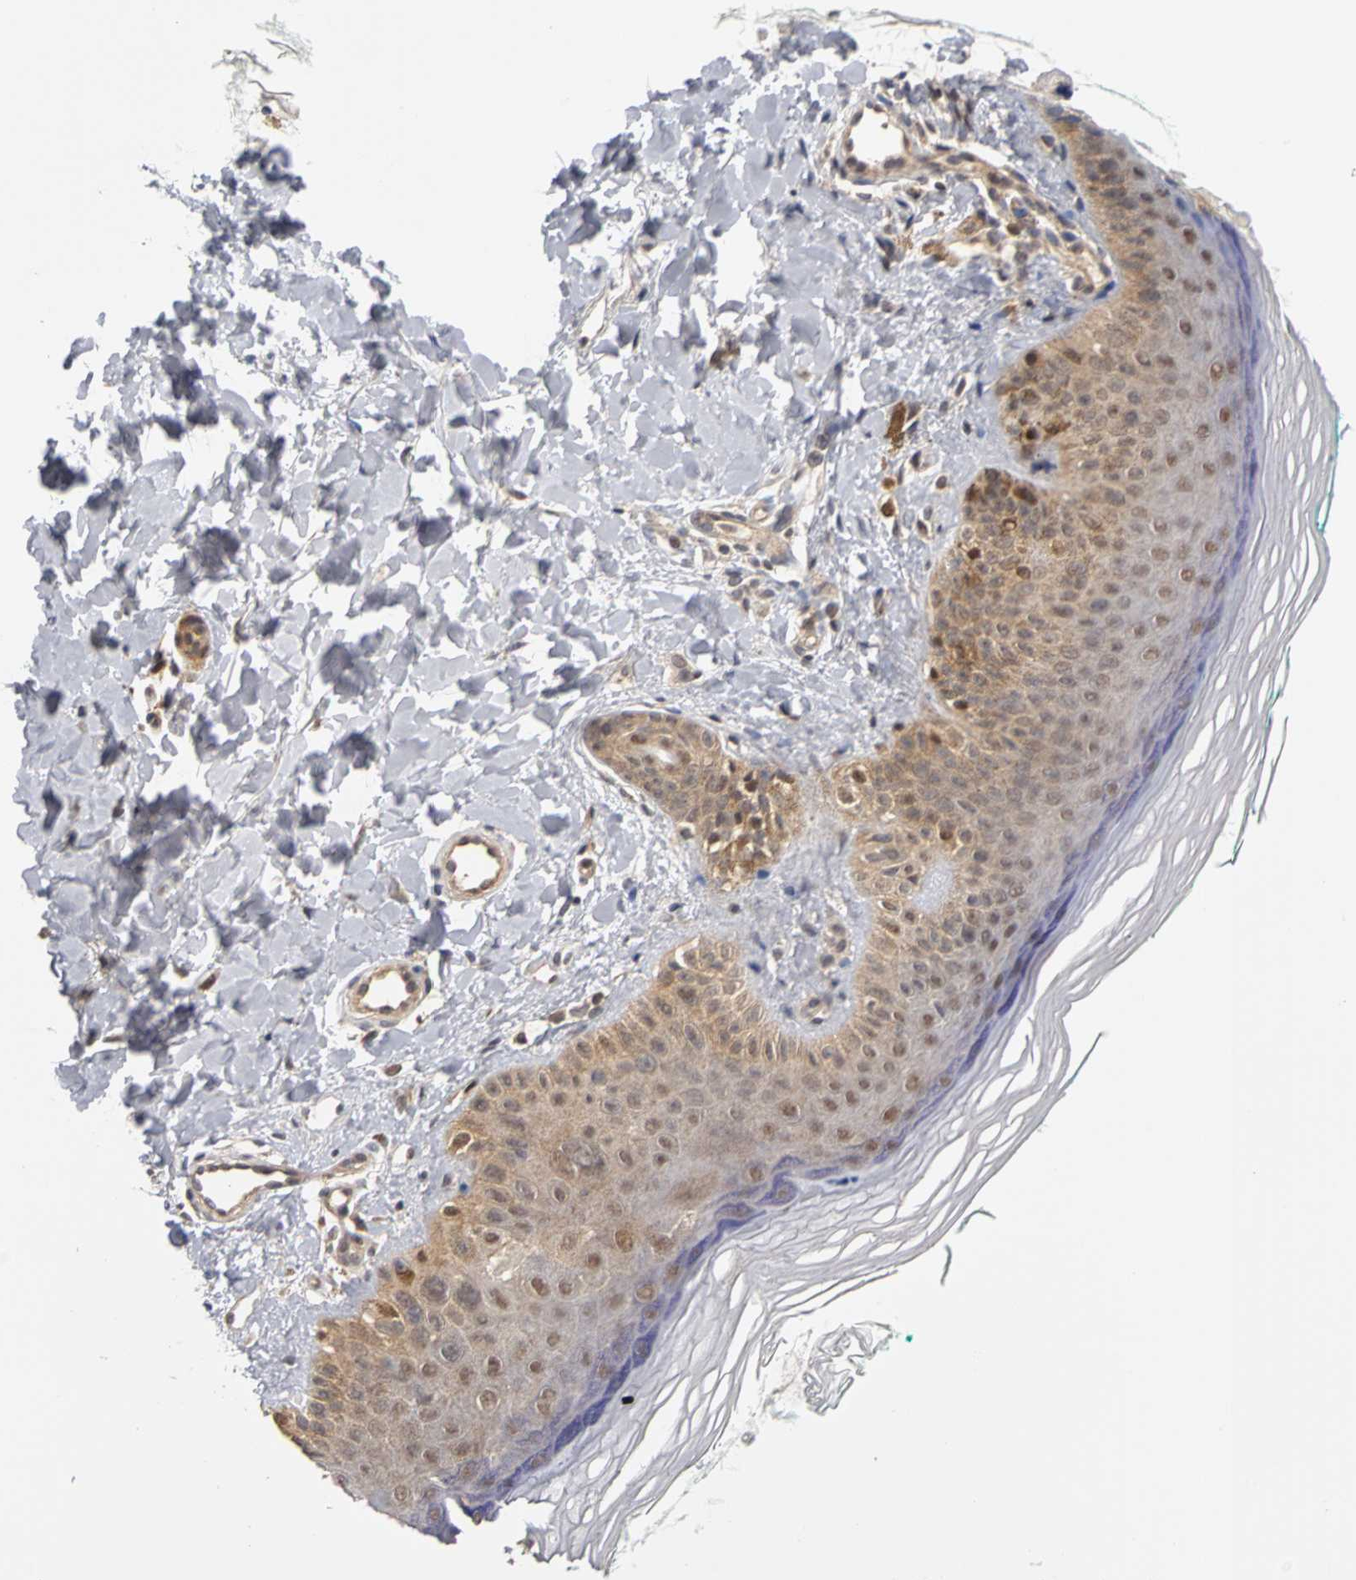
{"staining": {"intensity": "moderate", "quantity": ">75%", "location": "cytoplasmic/membranous"}, "tissue": "skin", "cell_type": "Fibroblasts", "image_type": "normal", "snomed": [{"axis": "morphology", "description": "Normal tissue, NOS"}, {"axis": "topography", "description": "Skin"}], "caption": "IHC (DAB (3,3'-diaminobenzidine)) staining of normal human skin exhibits moderate cytoplasmic/membranous protein positivity in about >75% of fibroblasts.", "gene": "UBE2M", "patient": {"sex": "male", "age": 26}}